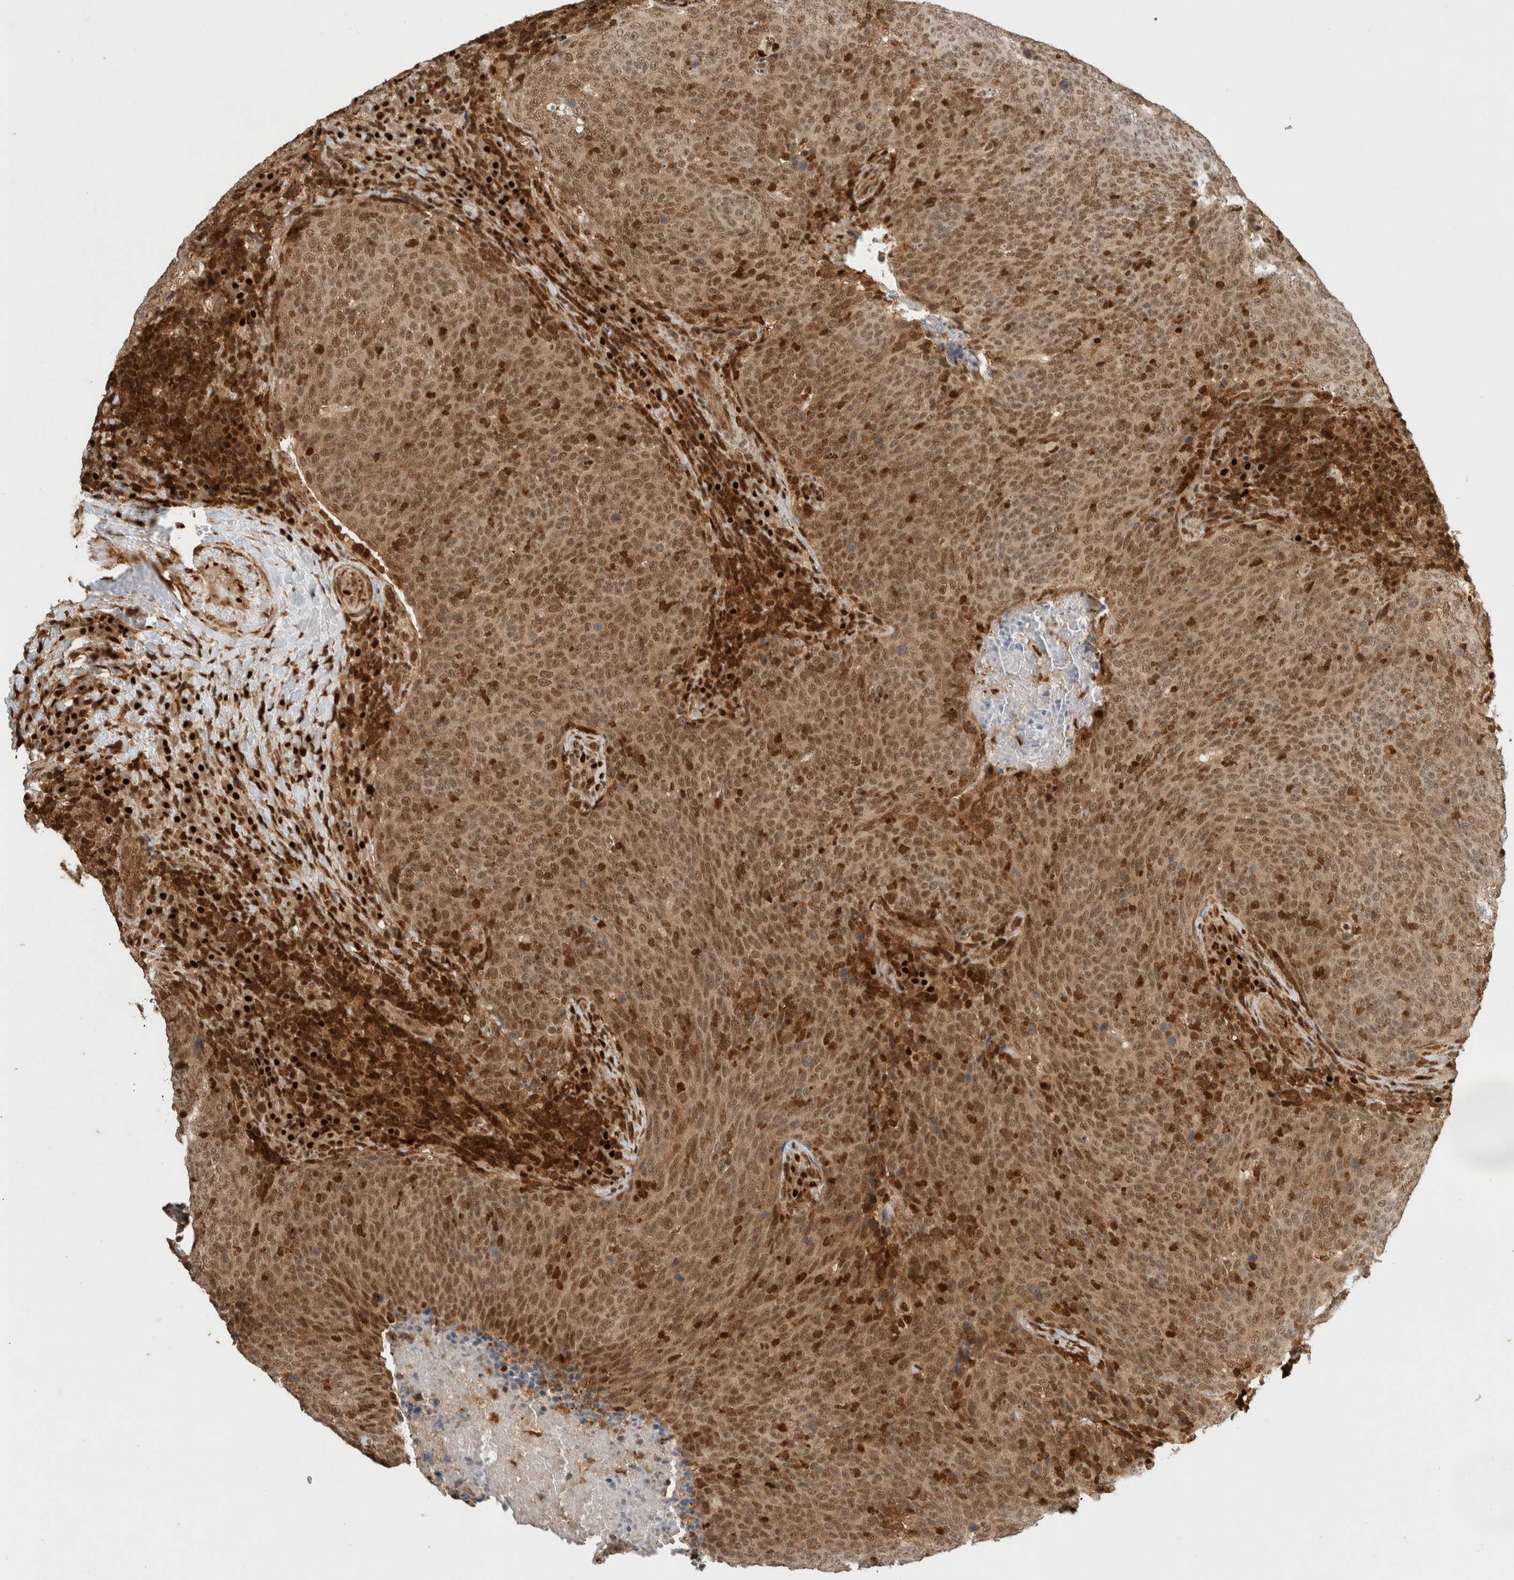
{"staining": {"intensity": "moderate", "quantity": ">75%", "location": "cytoplasmic/membranous,nuclear"}, "tissue": "head and neck cancer", "cell_type": "Tumor cells", "image_type": "cancer", "snomed": [{"axis": "morphology", "description": "Squamous cell carcinoma, NOS"}, {"axis": "morphology", "description": "Squamous cell carcinoma, metastatic, NOS"}, {"axis": "topography", "description": "Lymph node"}, {"axis": "topography", "description": "Head-Neck"}], "caption": "Head and neck cancer (squamous cell carcinoma) stained with a protein marker reveals moderate staining in tumor cells.", "gene": "SNRNP40", "patient": {"sex": "male", "age": 62}}